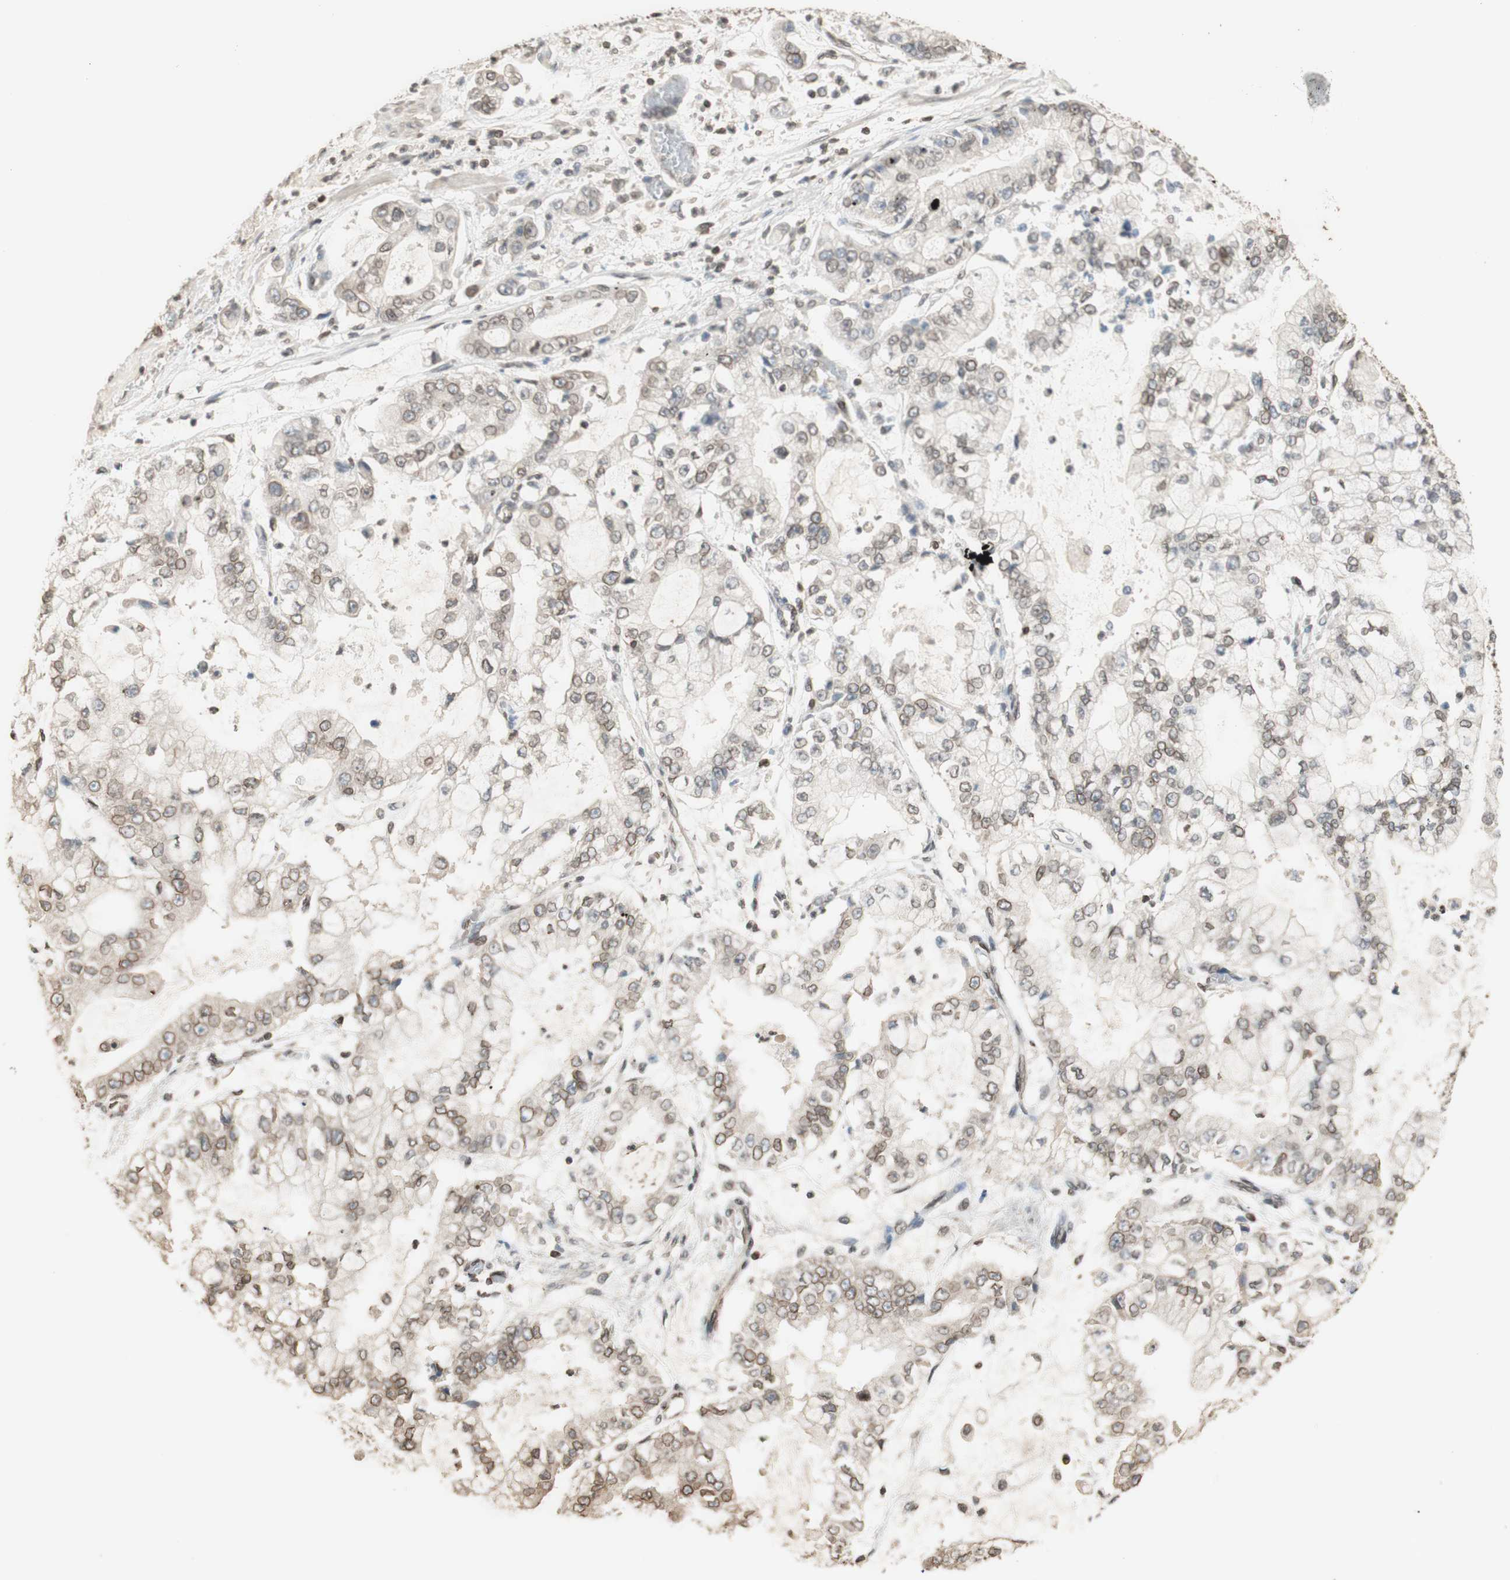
{"staining": {"intensity": "moderate", "quantity": "25%-75%", "location": "cytoplasmic/membranous"}, "tissue": "stomach cancer", "cell_type": "Tumor cells", "image_type": "cancer", "snomed": [{"axis": "morphology", "description": "Adenocarcinoma, NOS"}, {"axis": "topography", "description": "Stomach"}], "caption": "IHC photomicrograph of human adenocarcinoma (stomach) stained for a protein (brown), which reveals medium levels of moderate cytoplasmic/membranous positivity in approximately 25%-75% of tumor cells.", "gene": "TMPO", "patient": {"sex": "male", "age": 76}}